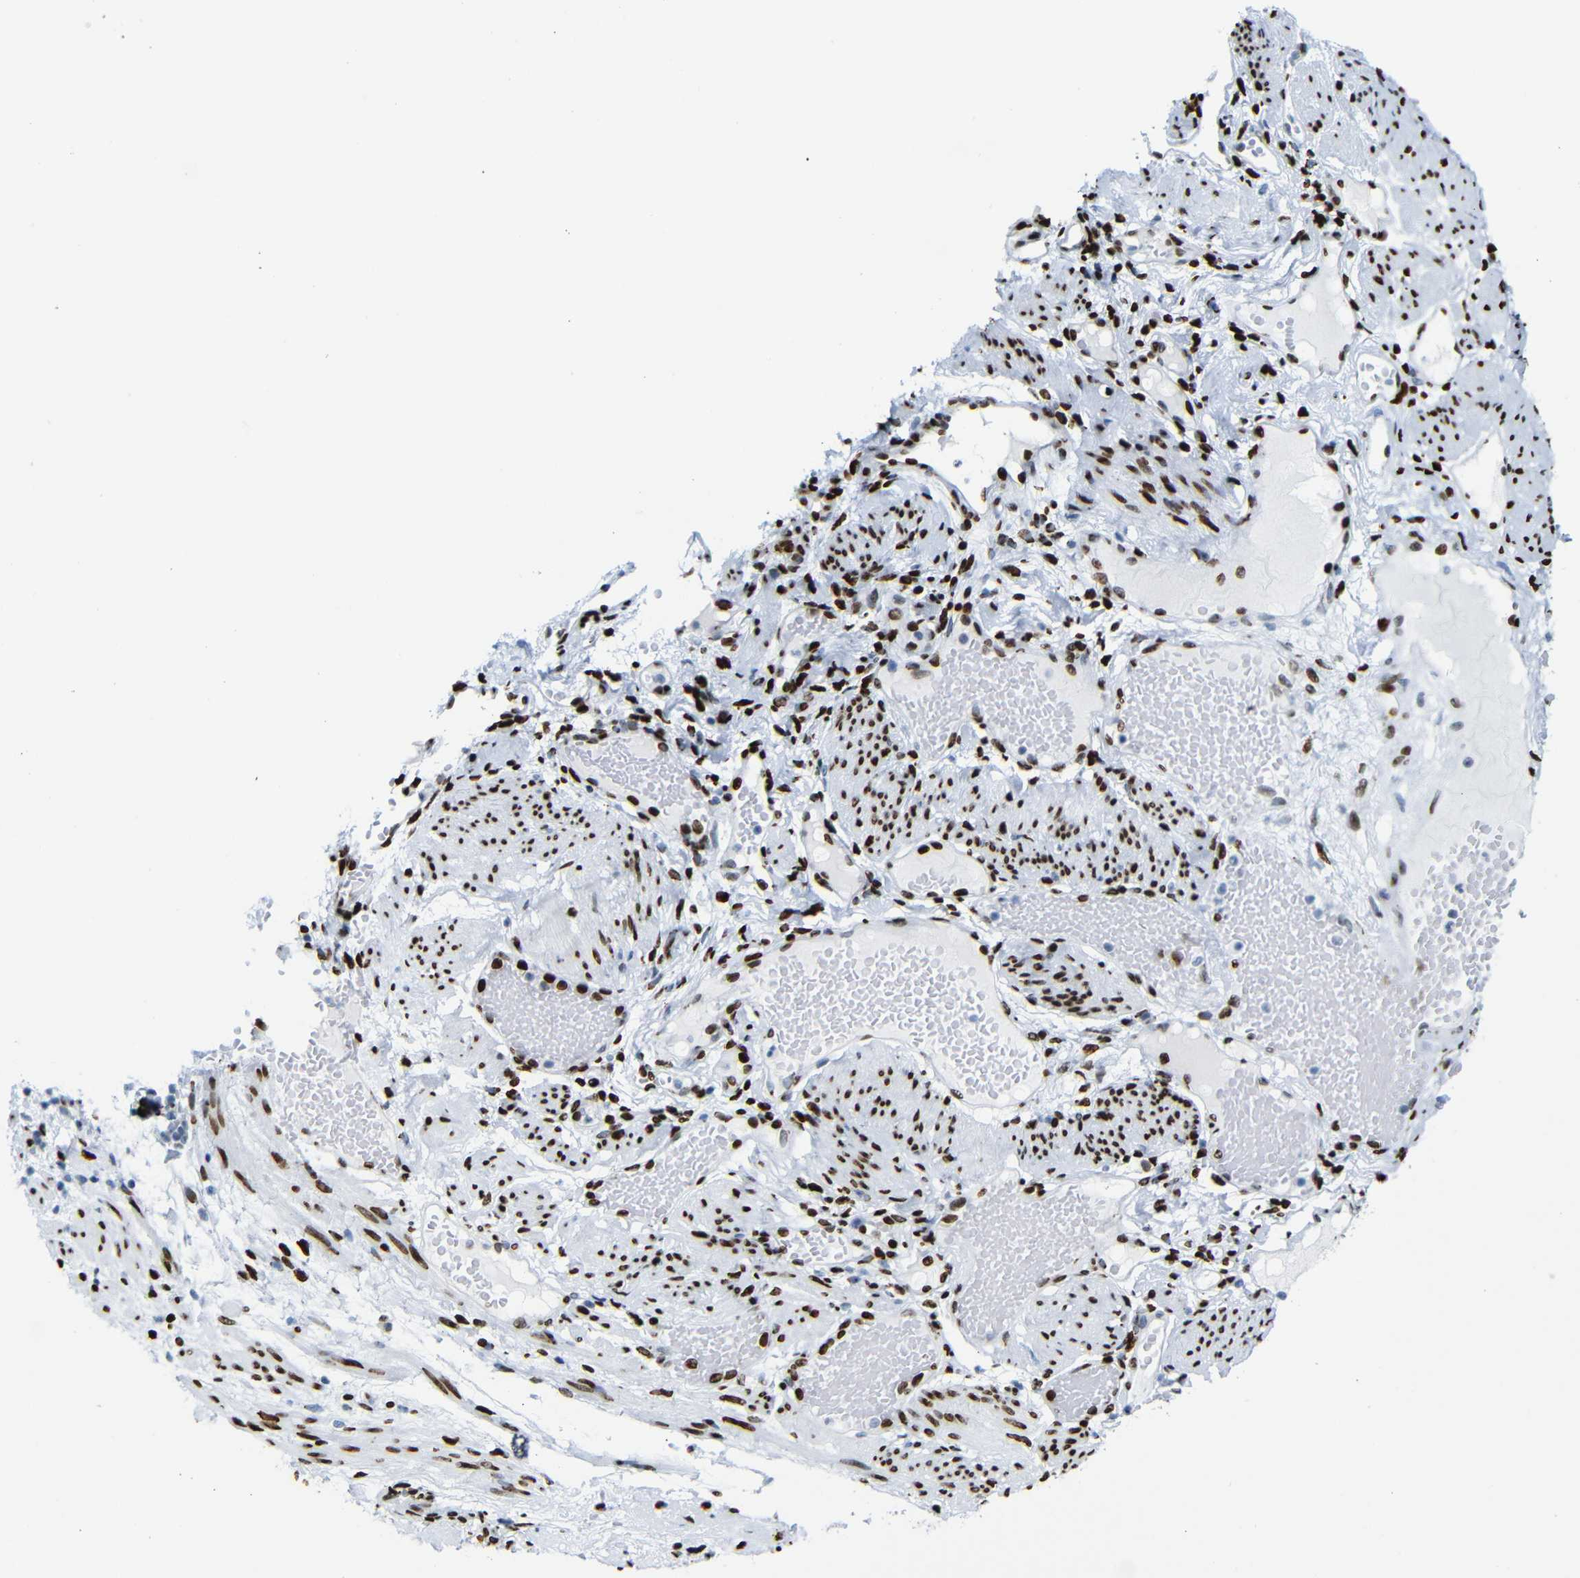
{"staining": {"intensity": "strong", "quantity": ">75%", "location": "nuclear"}, "tissue": "endometrial cancer", "cell_type": "Tumor cells", "image_type": "cancer", "snomed": [{"axis": "morphology", "description": "Adenocarcinoma, NOS"}, {"axis": "topography", "description": "Endometrium"}], "caption": "The photomicrograph demonstrates staining of endometrial adenocarcinoma, revealing strong nuclear protein positivity (brown color) within tumor cells. Nuclei are stained in blue.", "gene": "NPIPB15", "patient": {"sex": "female", "age": 85}}